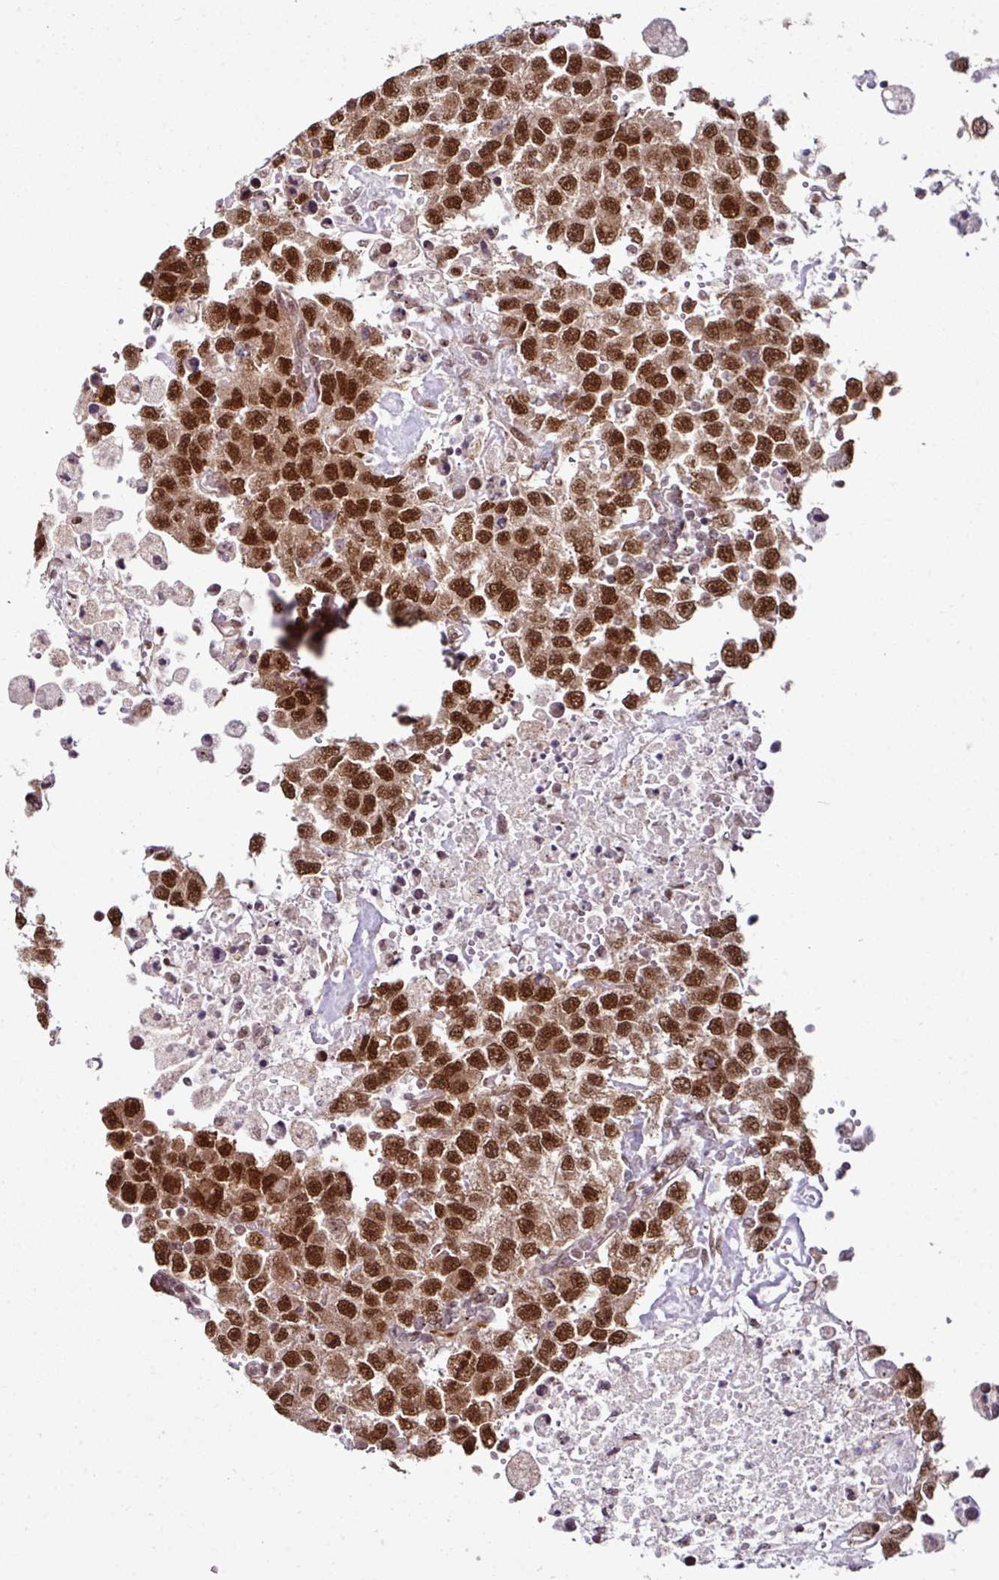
{"staining": {"intensity": "strong", "quantity": ">75%", "location": "nuclear"}, "tissue": "testis cancer", "cell_type": "Tumor cells", "image_type": "cancer", "snomed": [{"axis": "morphology", "description": "Carcinoma, Embryonal, NOS"}, {"axis": "topography", "description": "Testis"}], "caption": "A high amount of strong nuclear expression is appreciated in approximately >75% of tumor cells in testis embryonal carcinoma tissue. (brown staining indicates protein expression, while blue staining denotes nuclei).", "gene": "MORF4L2", "patient": {"sex": "male", "age": 83}}